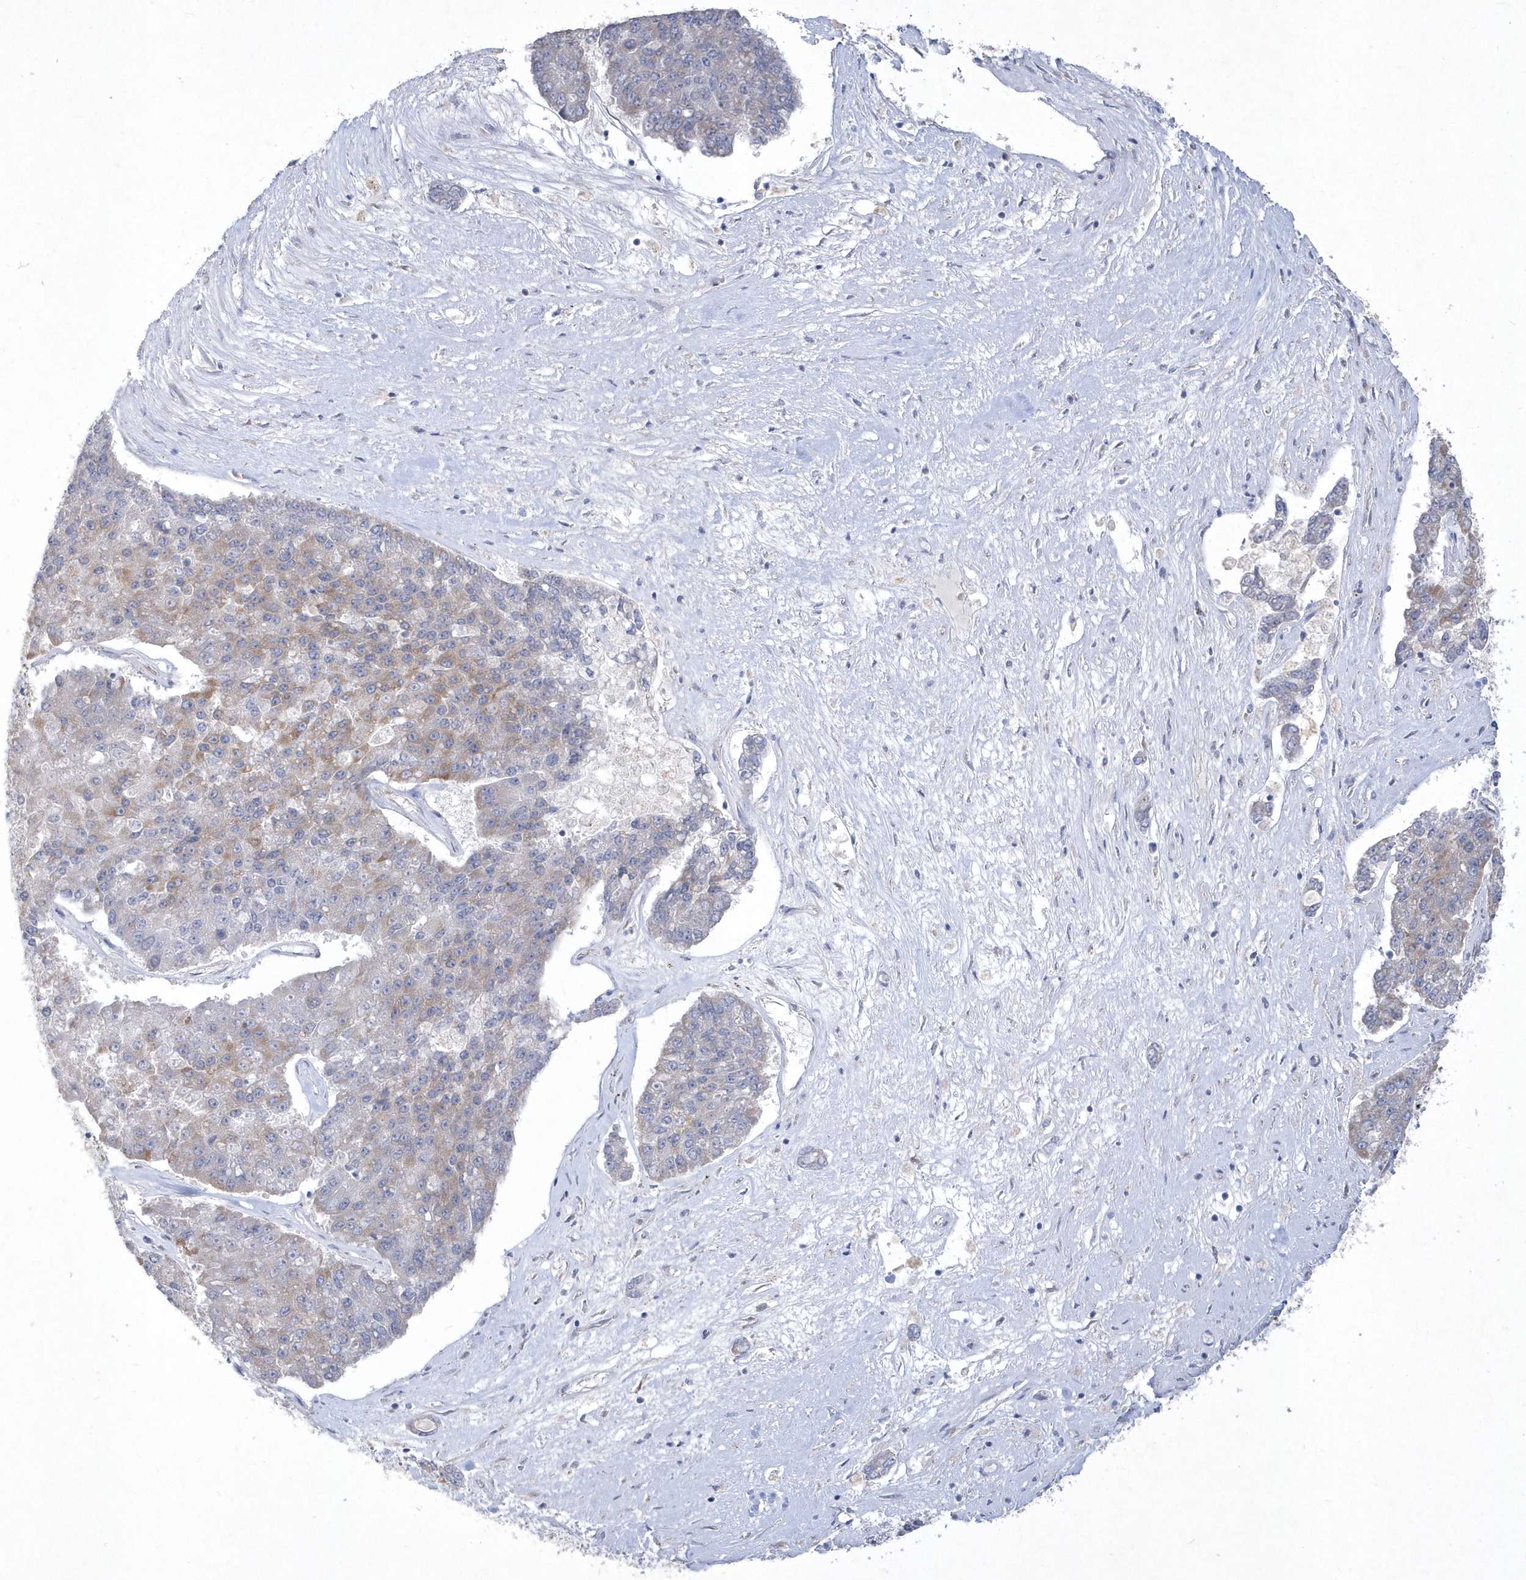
{"staining": {"intensity": "weak", "quantity": "25%-75%", "location": "cytoplasmic/membranous"}, "tissue": "pancreatic cancer", "cell_type": "Tumor cells", "image_type": "cancer", "snomed": [{"axis": "morphology", "description": "Adenocarcinoma, NOS"}, {"axis": "topography", "description": "Pancreas"}], "caption": "A histopathology image showing weak cytoplasmic/membranous staining in about 25%-75% of tumor cells in pancreatic adenocarcinoma, as visualized by brown immunohistochemical staining.", "gene": "DGAT1", "patient": {"sex": "male", "age": 50}}